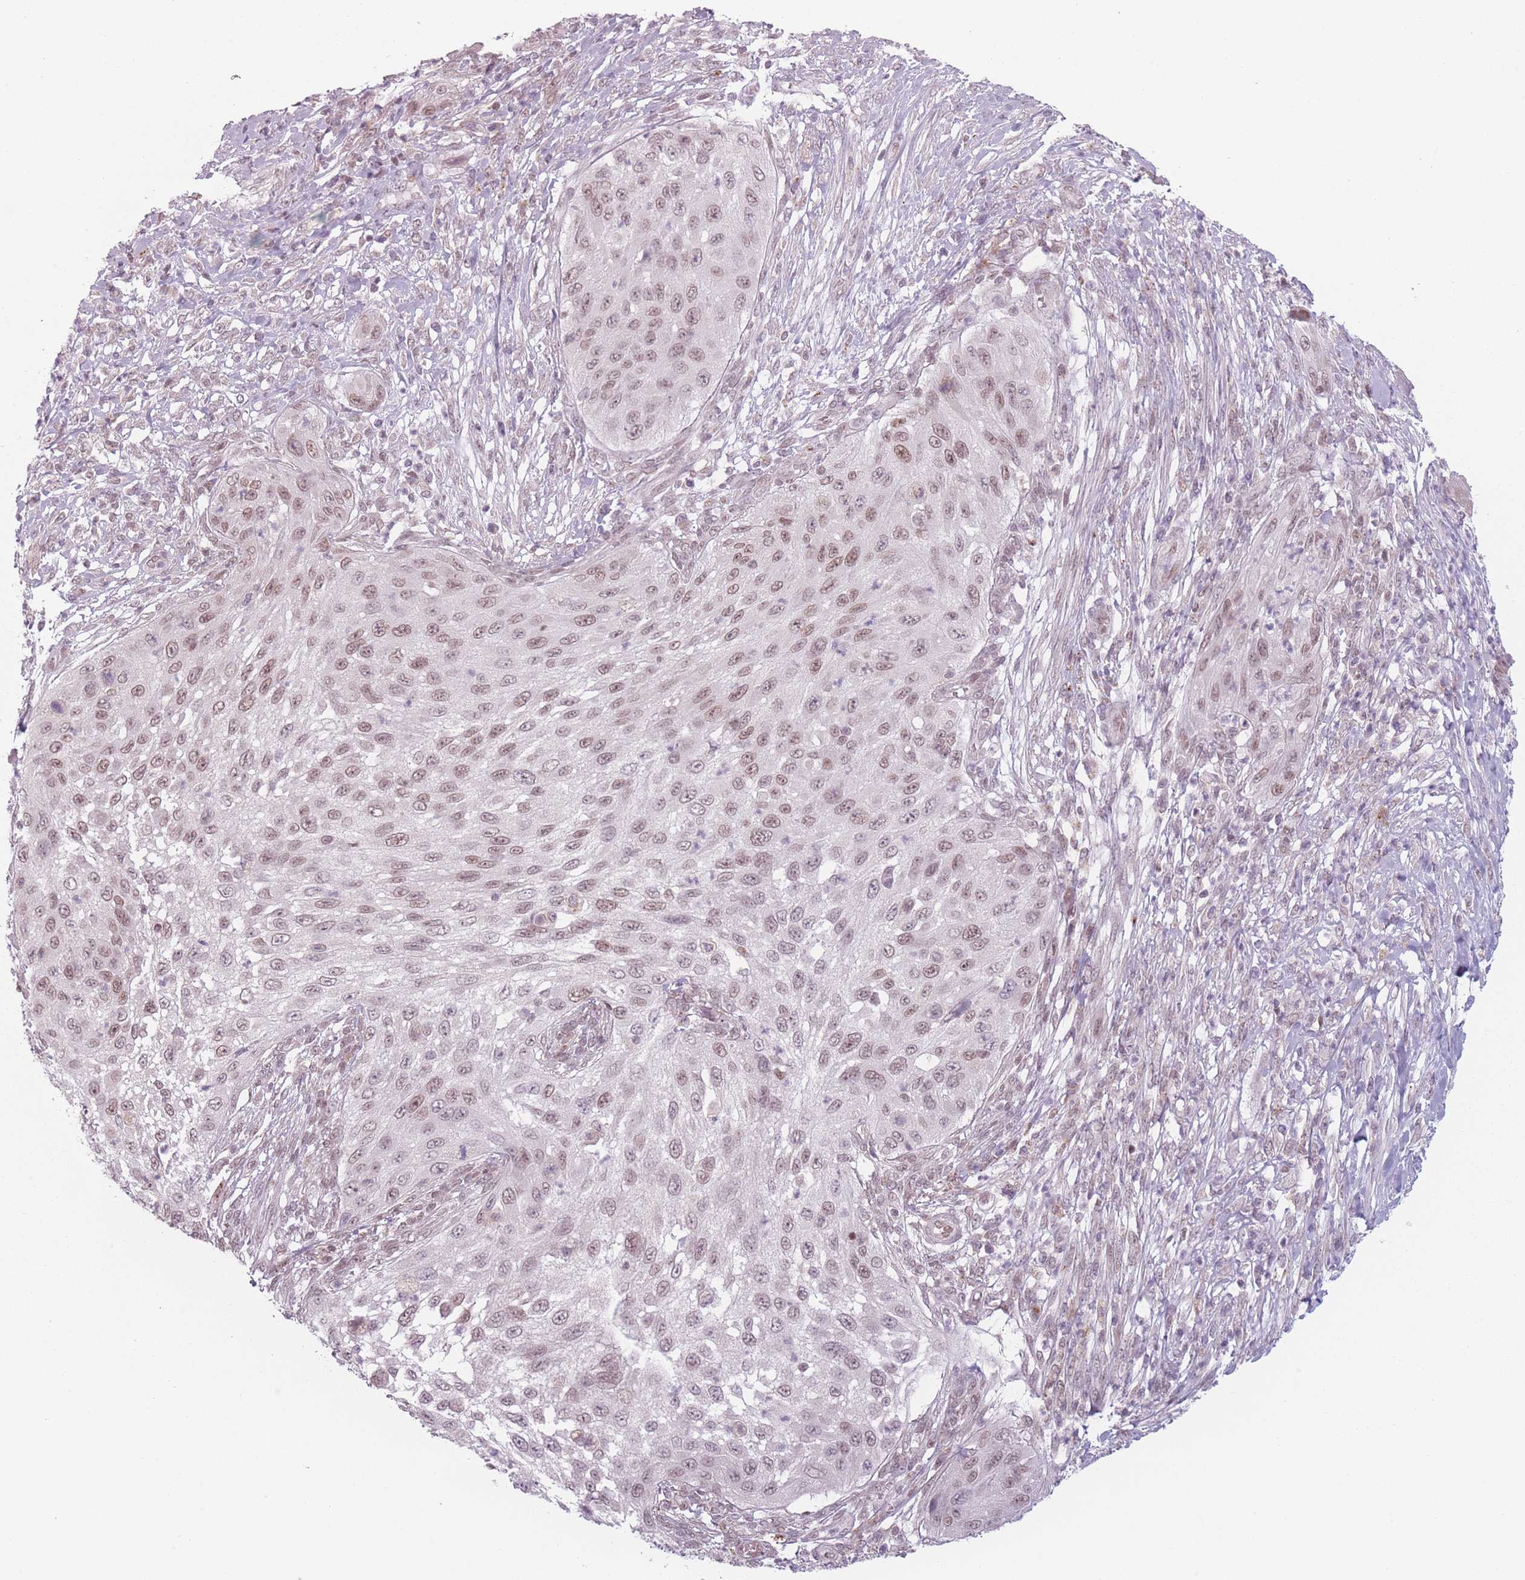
{"staining": {"intensity": "moderate", "quantity": ">75%", "location": "nuclear"}, "tissue": "cervical cancer", "cell_type": "Tumor cells", "image_type": "cancer", "snomed": [{"axis": "morphology", "description": "Squamous cell carcinoma, NOS"}, {"axis": "topography", "description": "Cervix"}], "caption": "A medium amount of moderate nuclear positivity is identified in approximately >75% of tumor cells in cervical squamous cell carcinoma tissue.", "gene": "OR10C1", "patient": {"sex": "female", "age": 42}}